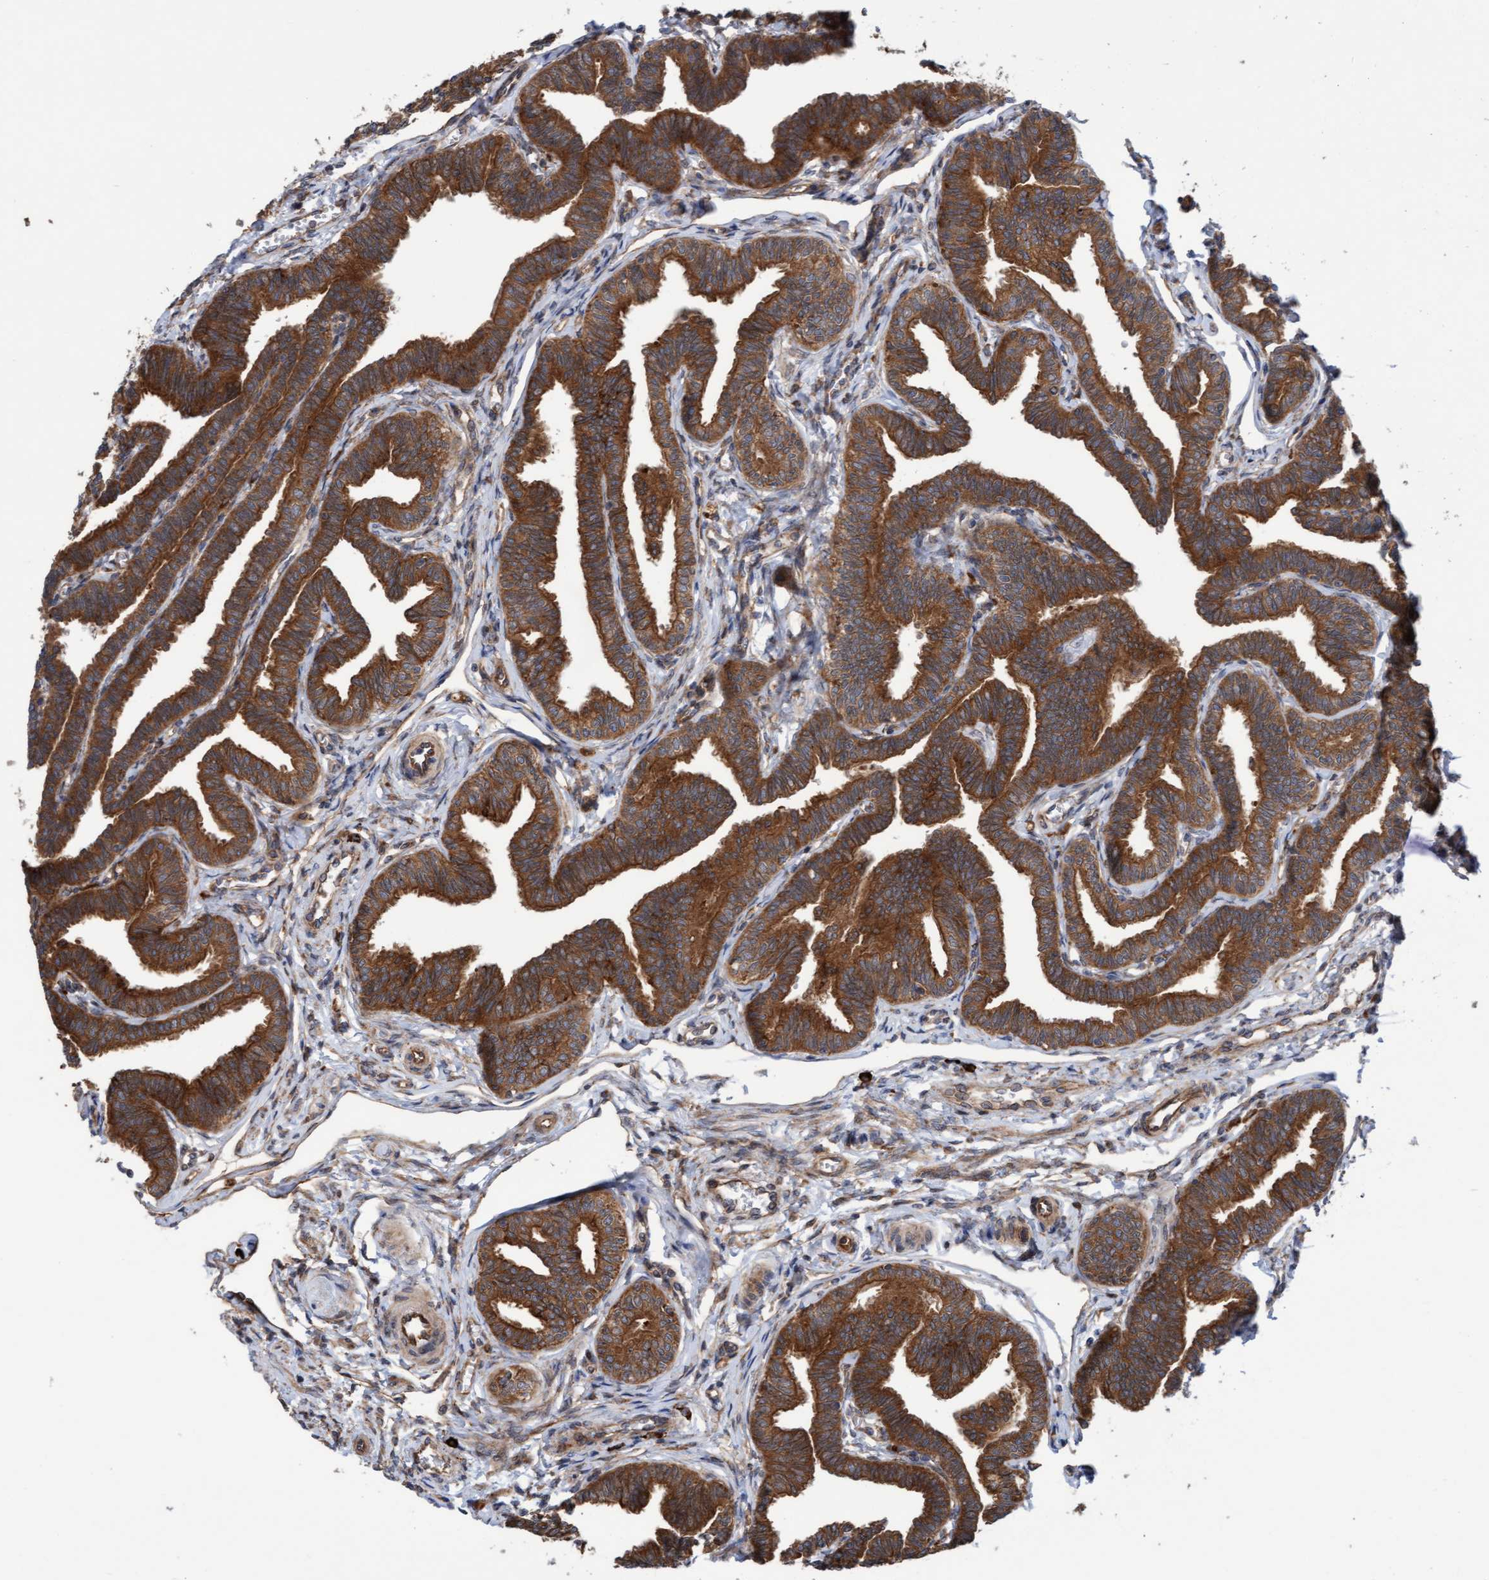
{"staining": {"intensity": "strong", "quantity": ">75%", "location": "cytoplasmic/membranous"}, "tissue": "fallopian tube", "cell_type": "Glandular cells", "image_type": "normal", "snomed": [{"axis": "morphology", "description": "Normal tissue, NOS"}, {"axis": "topography", "description": "Fallopian tube"}, {"axis": "topography", "description": "Ovary"}], "caption": "This photomicrograph demonstrates immunohistochemistry staining of normal fallopian tube, with high strong cytoplasmic/membranous positivity in approximately >75% of glandular cells.", "gene": "KIAA0753", "patient": {"sex": "female", "age": 23}}